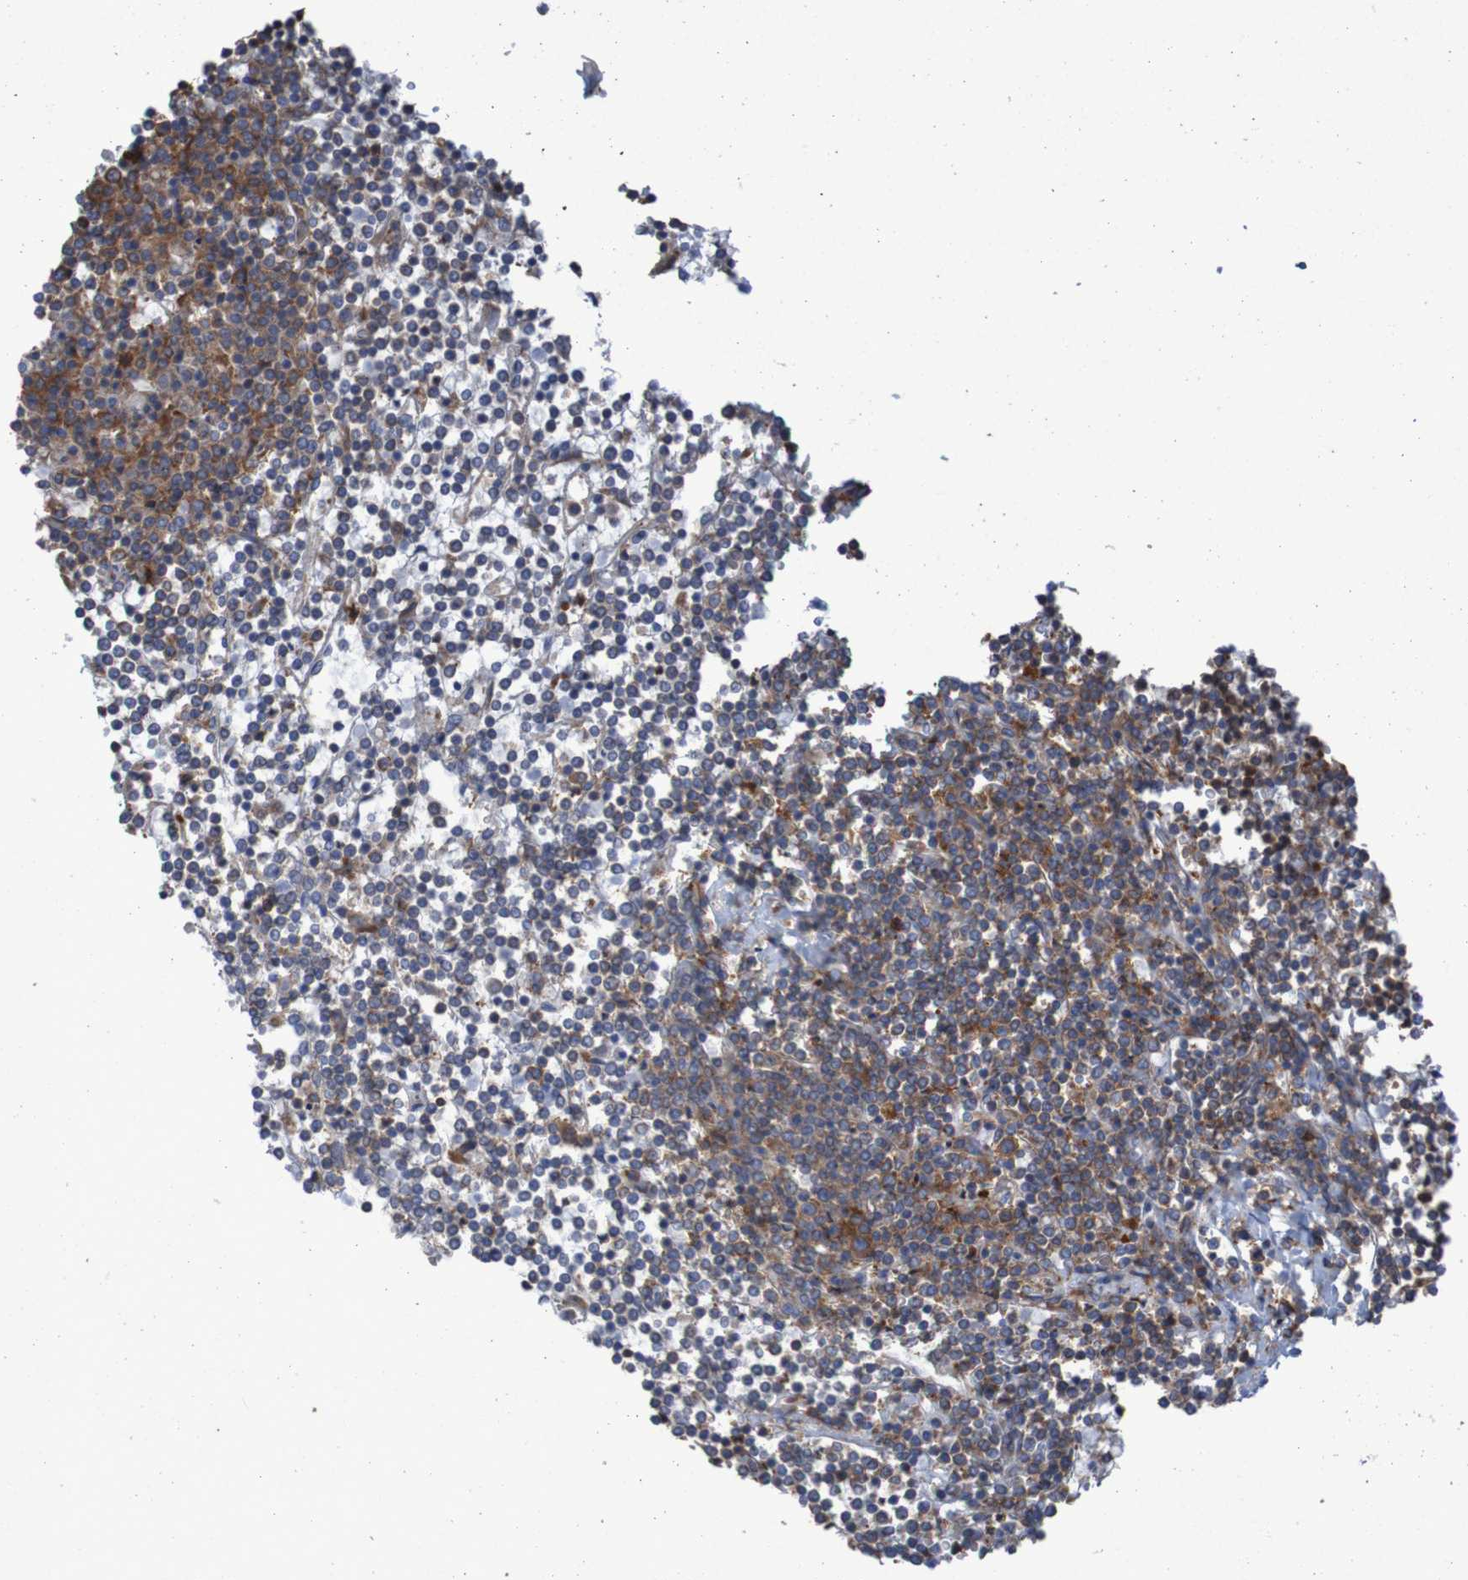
{"staining": {"intensity": "weak", "quantity": "25%-75%", "location": "cytoplasmic/membranous"}, "tissue": "lymphoma", "cell_type": "Tumor cells", "image_type": "cancer", "snomed": [{"axis": "morphology", "description": "Malignant lymphoma, non-Hodgkin's type, Low grade"}, {"axis": "topography", "description": "Spleen"}], "caption": "This is an image of IHC staining of low-grade malignant lymphoma, non-Hodgkin's type, which shows weak expression in the cytoplasmic/membranous of tumor cells.", "gene": "RPL10", "patient": {"sex": "female", "age": 19}}